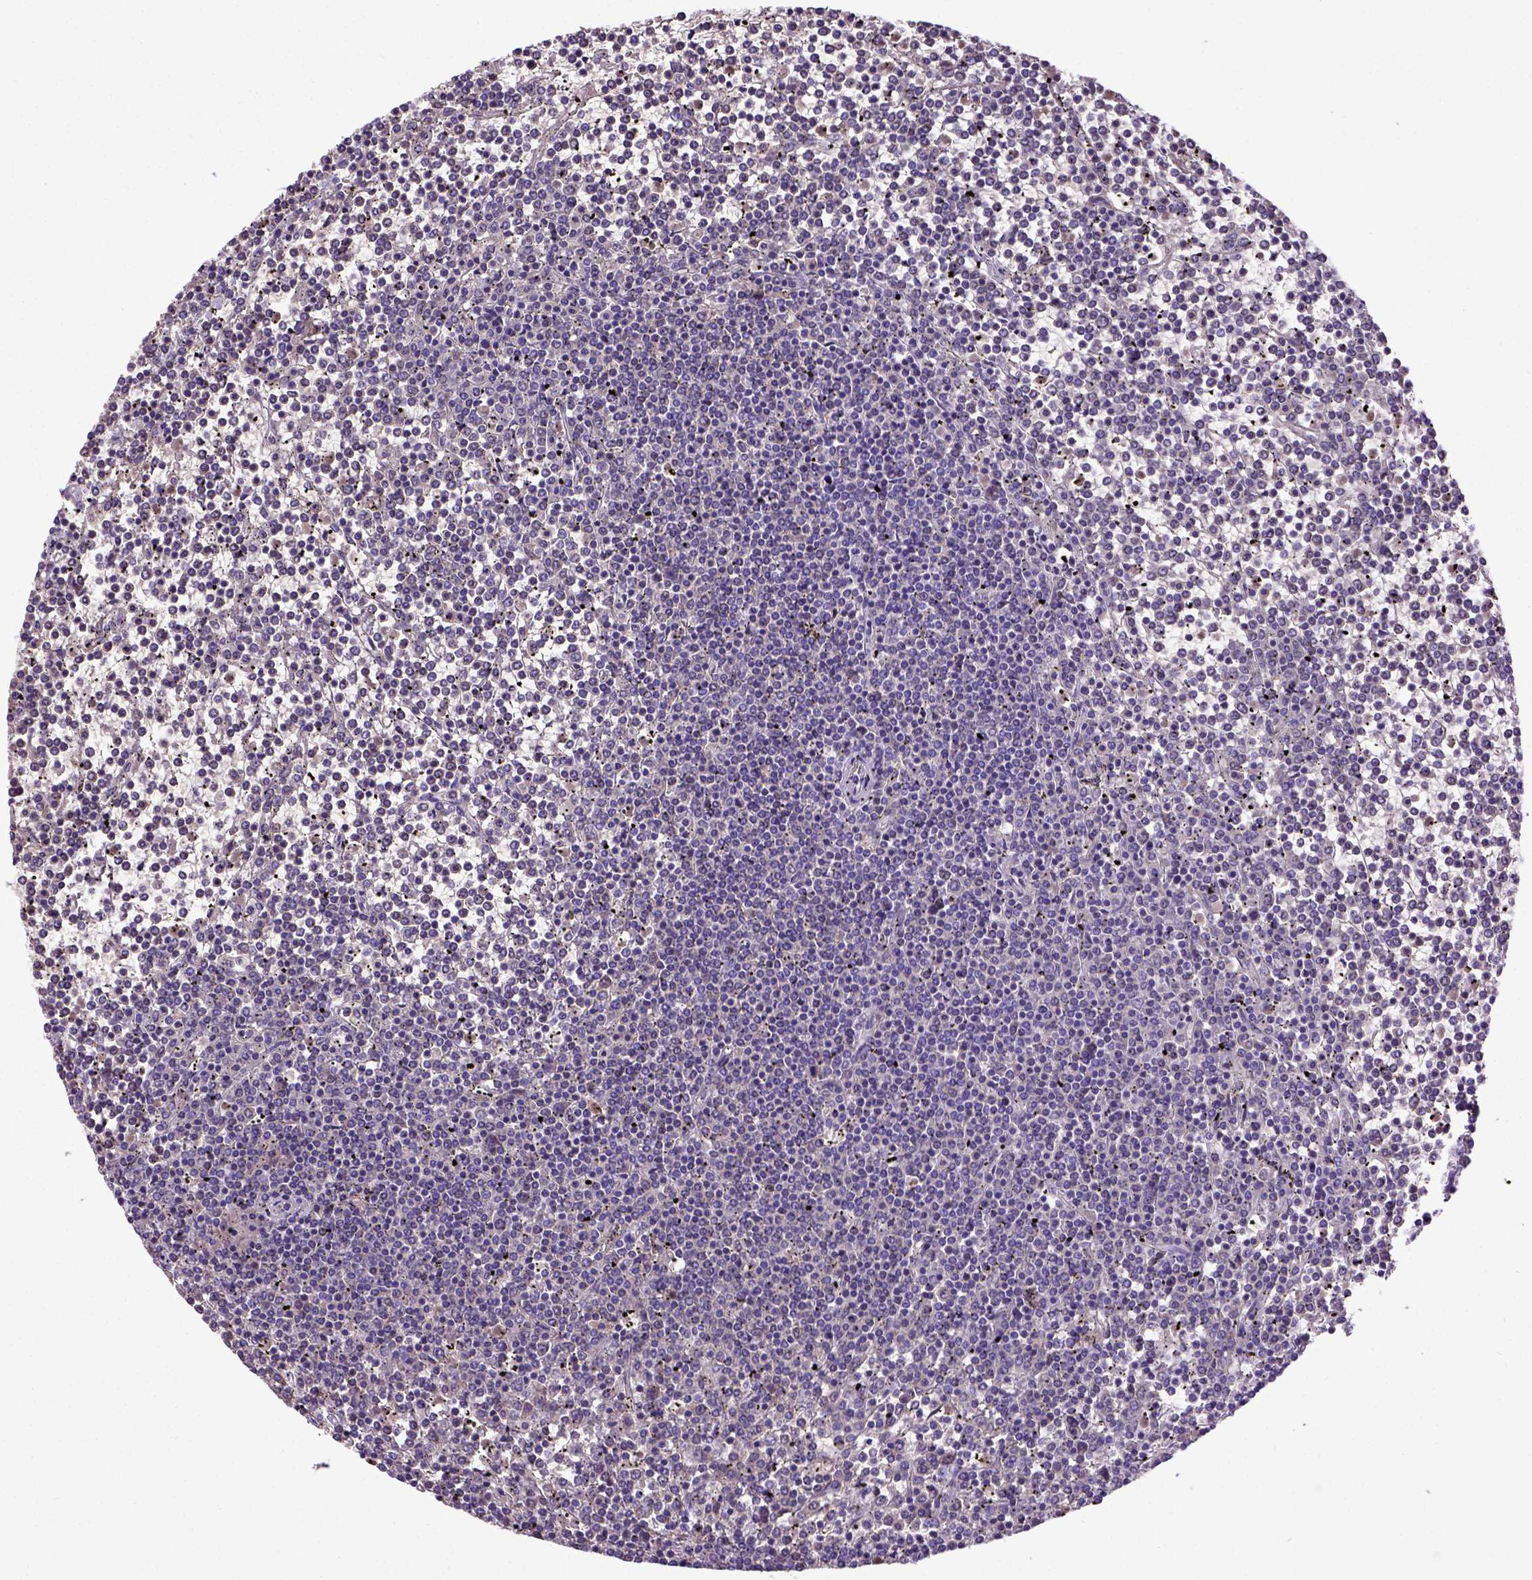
{"staining": {"intensity": "negative", "quantity": "none", "location": "none"}, "tissue": "lymphoma", "cell_type": "Tumor cells", "image_type": "cancer", "snomed": [{"axis": "morphology", "description": "Malignant lymphoma, non-Hodgkin's type, Low grade"}, {"axis": "topography", "description": "Spleen"}], "caption": "This is an immunohistochemistry micrograph of lymphoma. There is no expression in tumor cells.", "gene": "ADAM12", "patient": {"sex": "female", "age": 19}}